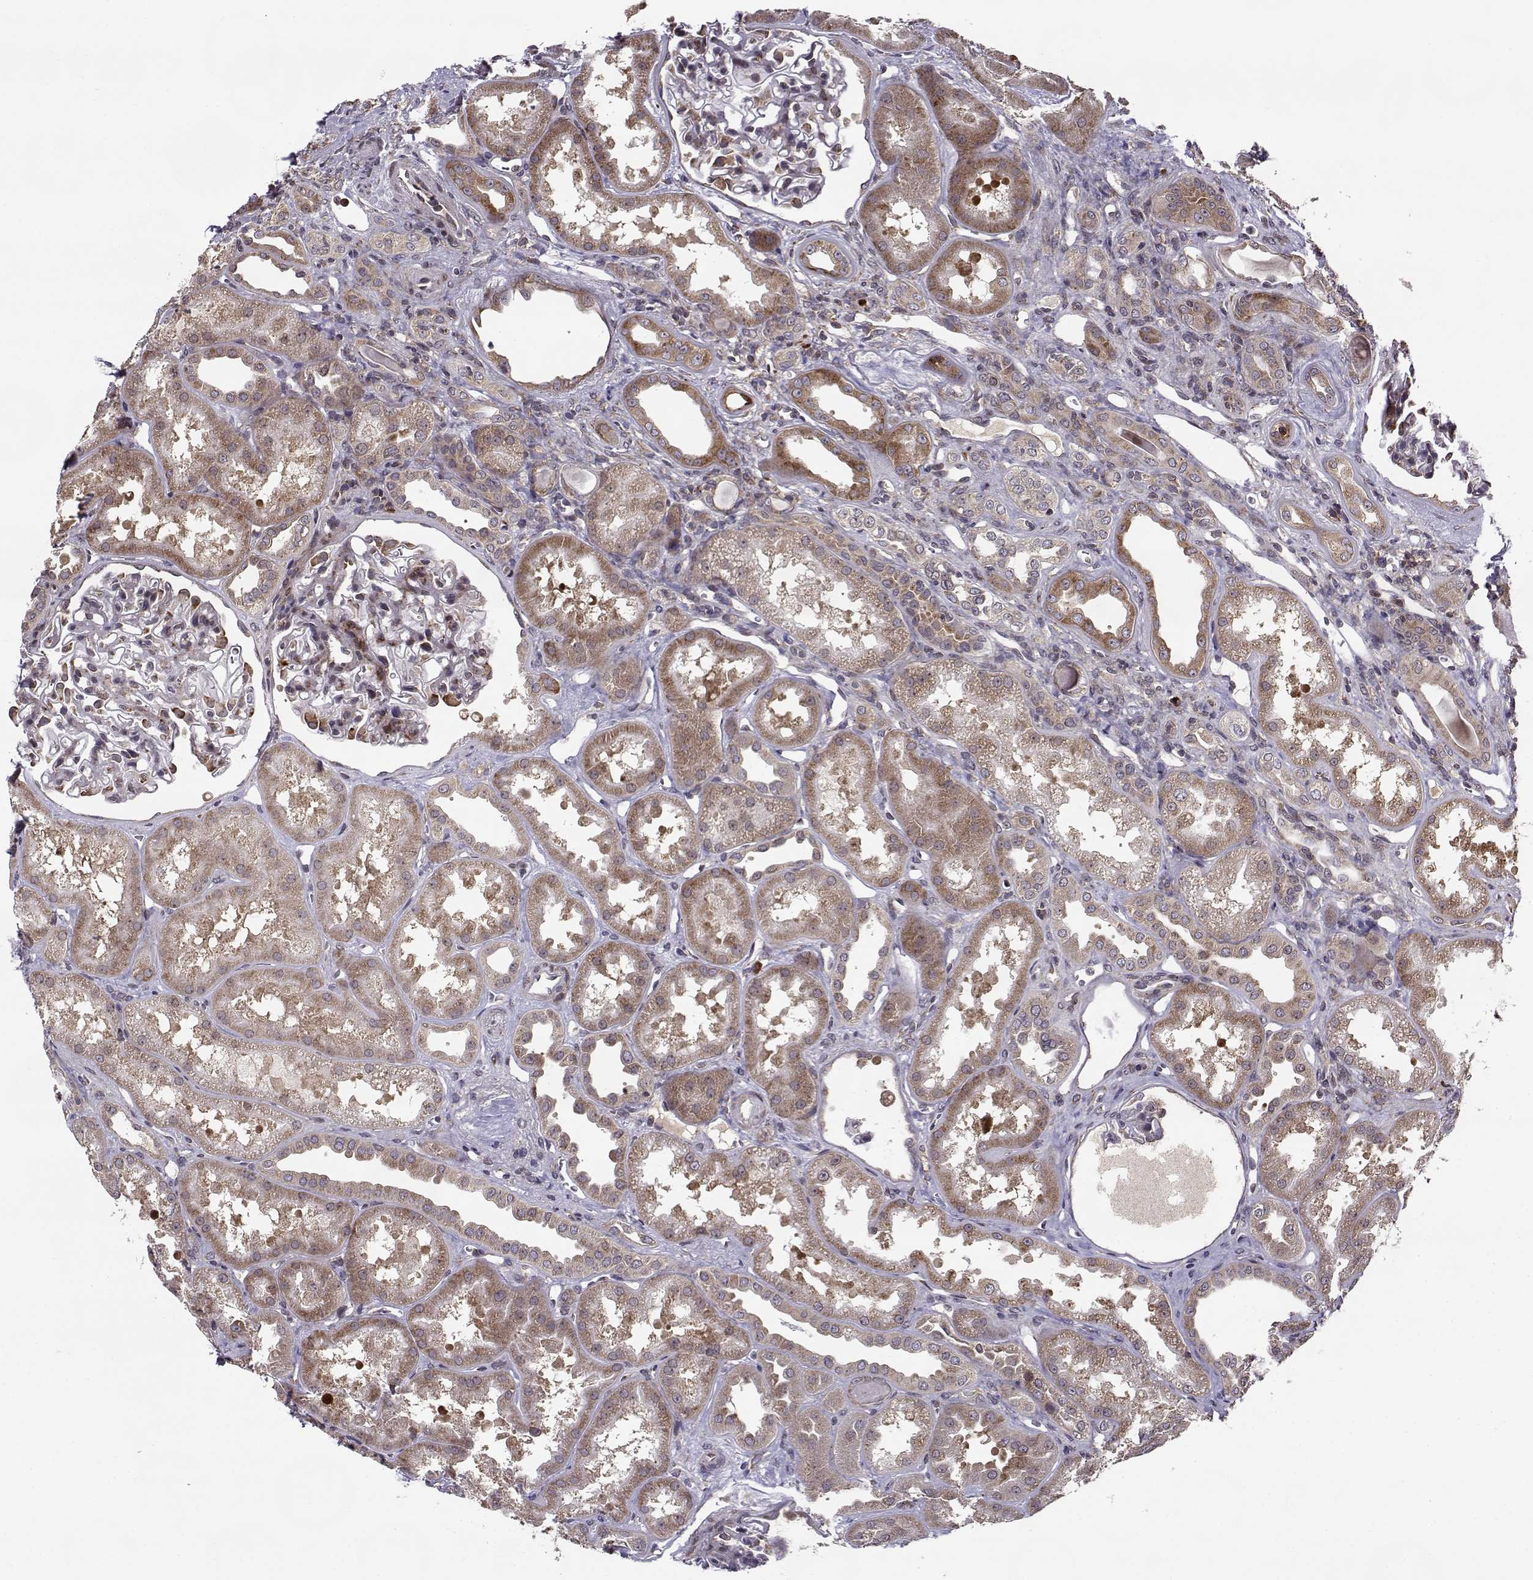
{"staining": {"intensity": "strong", "quantity": "<25%", "location": "cytoplasmic/membranous"}, "tissue": "kidney", "cell_type": "Cells in glomeruli", "image_type": "normal", "snomed": [{"axis": "morphology", "description": "Normal tissue, NOS"}, {"axis": "topography", "description": "Kidney"}], "caption": "DAB (3,3'-diaminobenzidine) immunohistochemical staining of benign kidney demonstrates strong cytoplasmic/membranous protein staining in about <25% of cells in glomeruli. (brown staining indicates protein expression, while blue staining denotes nuclei).", "gene": "RPL31", "patient": {"sex": "male", "age": 61}}